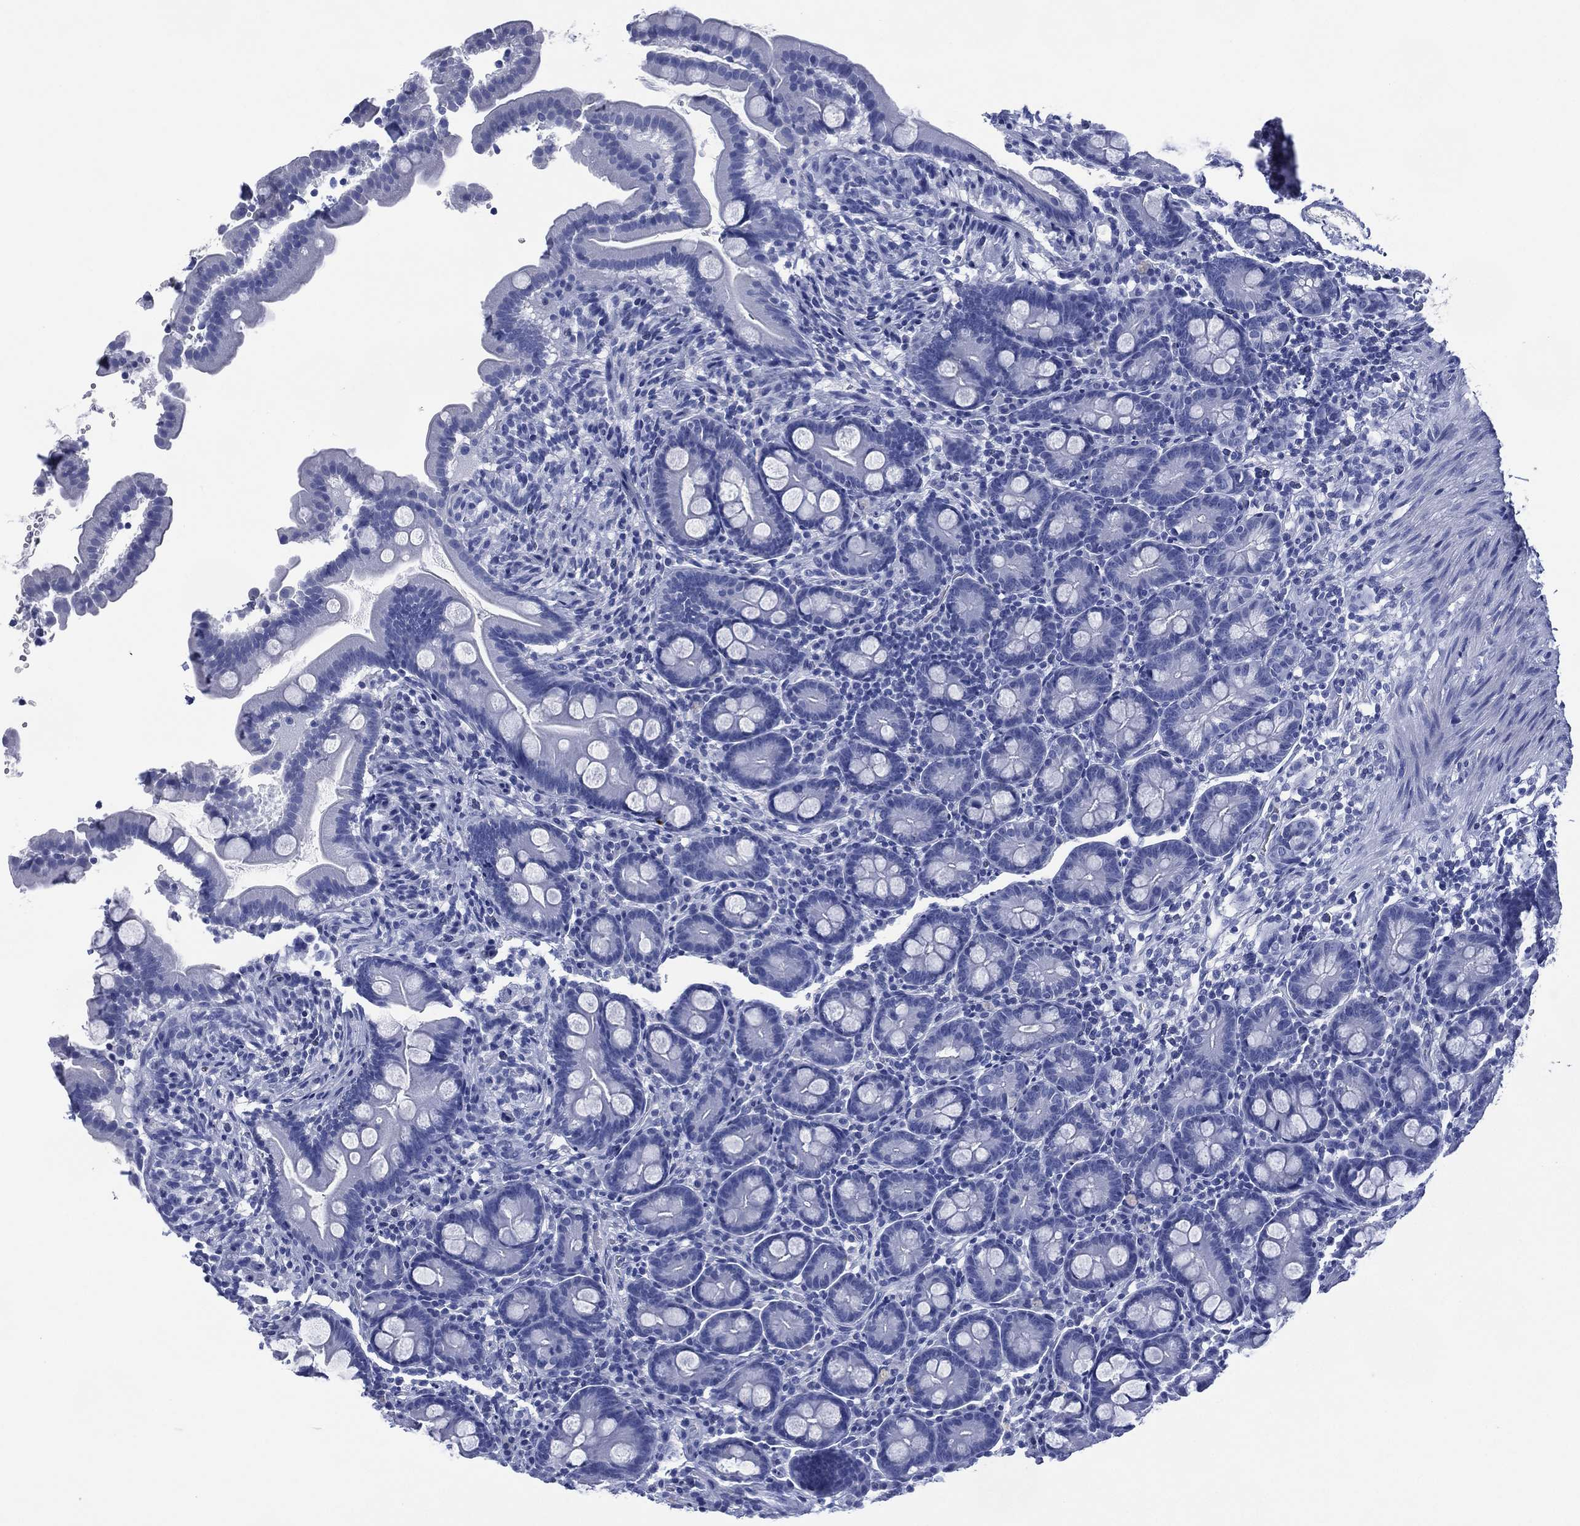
{"staining": {"intensity": "negative", "quantity": "none", "location": "none"}, "tissue": "small intestine", "cell_type": "Glandular cells", "image_type": "normal", "snomed": [{"axis": "morphology", "description": "Normal tissue, NOS"}, {"axis": "topography", "description": "Small intestine"}], "caption": "An image of small intestine stained for a protein demonstrates no brown staining in glandular cells. (IHC, brightfield microscopy, high magnification).", "gene": "SIGLECL1", "patient": {"sex": "female", "age": 44}}